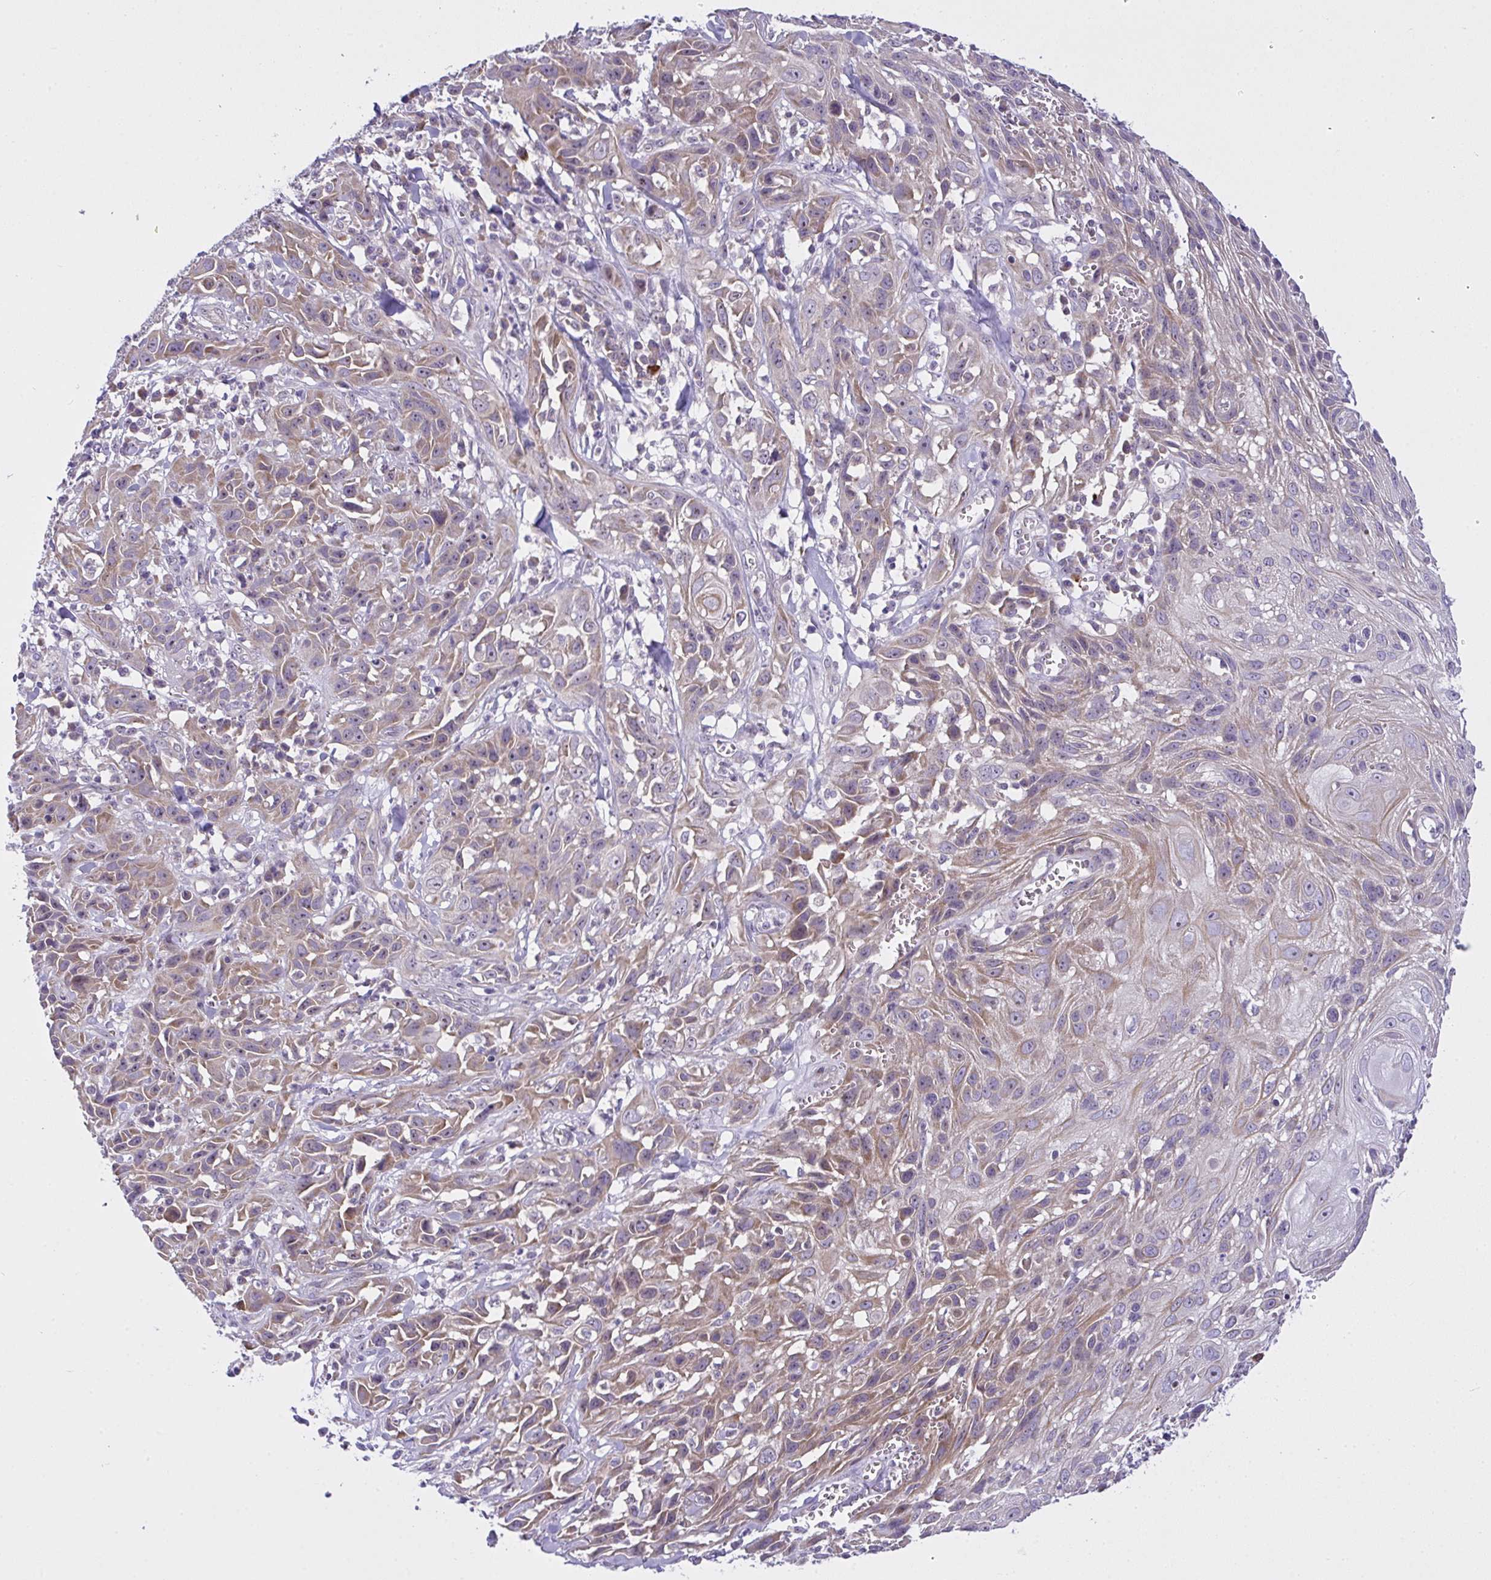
{"staining": {"intensity": "weak", "quantity": "25%-75%", "location": "cytoplasmic/membranous"}, "tissue": "skin cancer", "cell_type": "Tumor cells", "image_type": "cancer", "snomed": [{"axis": "morphology", "description": "Squamous cell carcinoma, NOS"}, {"axis": "topography", "description": "Skin"}, {"axis": "topography", "description": "Vulva"}], "caption": "This is a micrograph of immunohistochemistry (IHC) staining of skin squamous cell carcinoma, which shows weak positivity in the cytoplasmic/membranous of tumor cells.", "gene": "NT5C1A", "patient": {"sex": "female", "age": 83}}